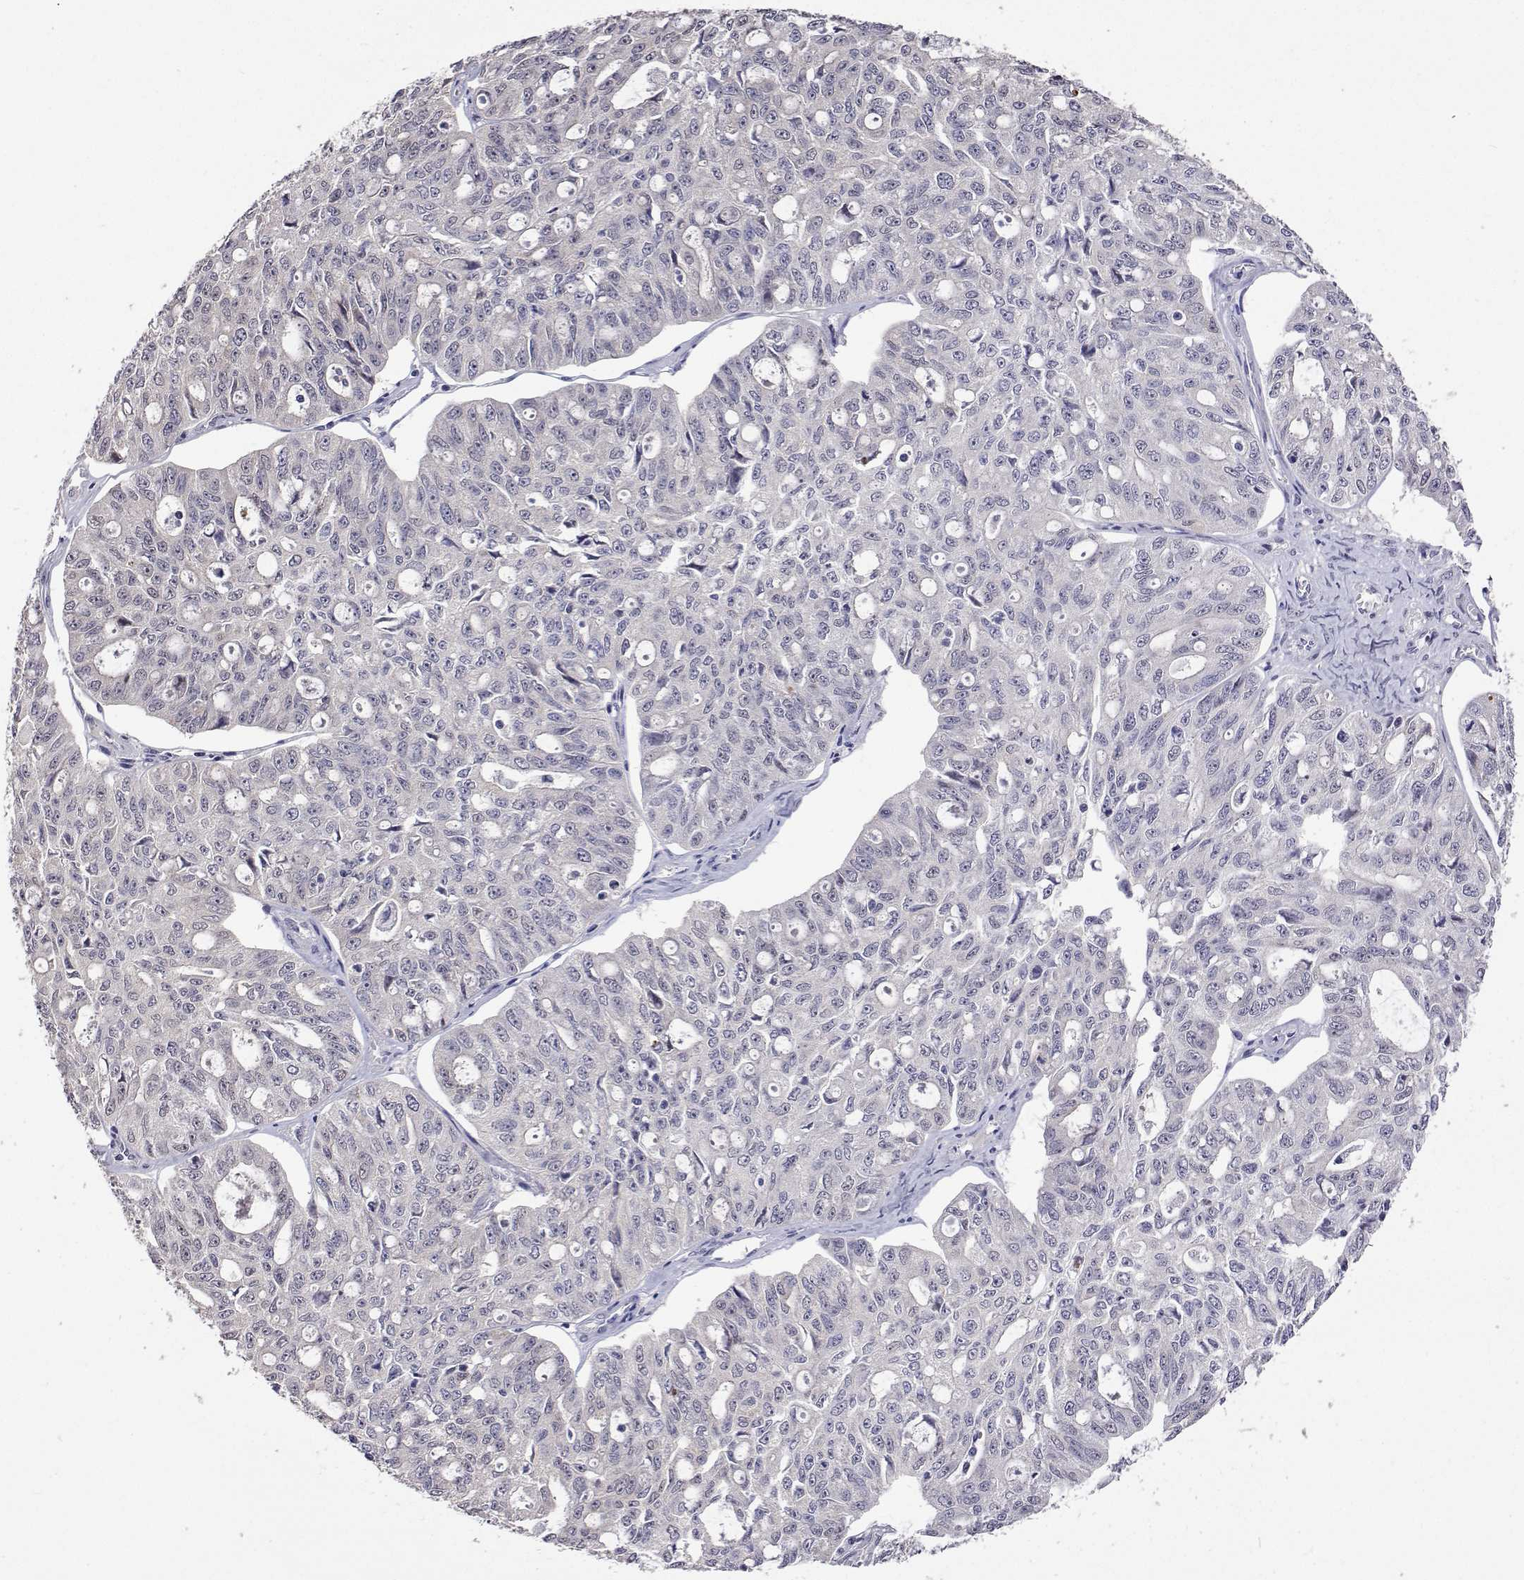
{"staining": {"intensity": "moderate", "quantity": "<25%", "location": "nuclear"}, "tissue": "ovarian cancer", "cell_type": "Tumor cells", "image_type": "cancer", "snomed": [{"axis": "morphology", "description": "Carcinoma, endometroid"}, {"axis": "topography", "description": "Ovary"}], "caption": "Endometroid carcinoma (ovarian) stained for a protein (brown) displays moderate nuclear positive staining in approximately <25% of tumor cells.", "gene": "HNRNPA0", "patient": {"sex": "female", "age": 65}}